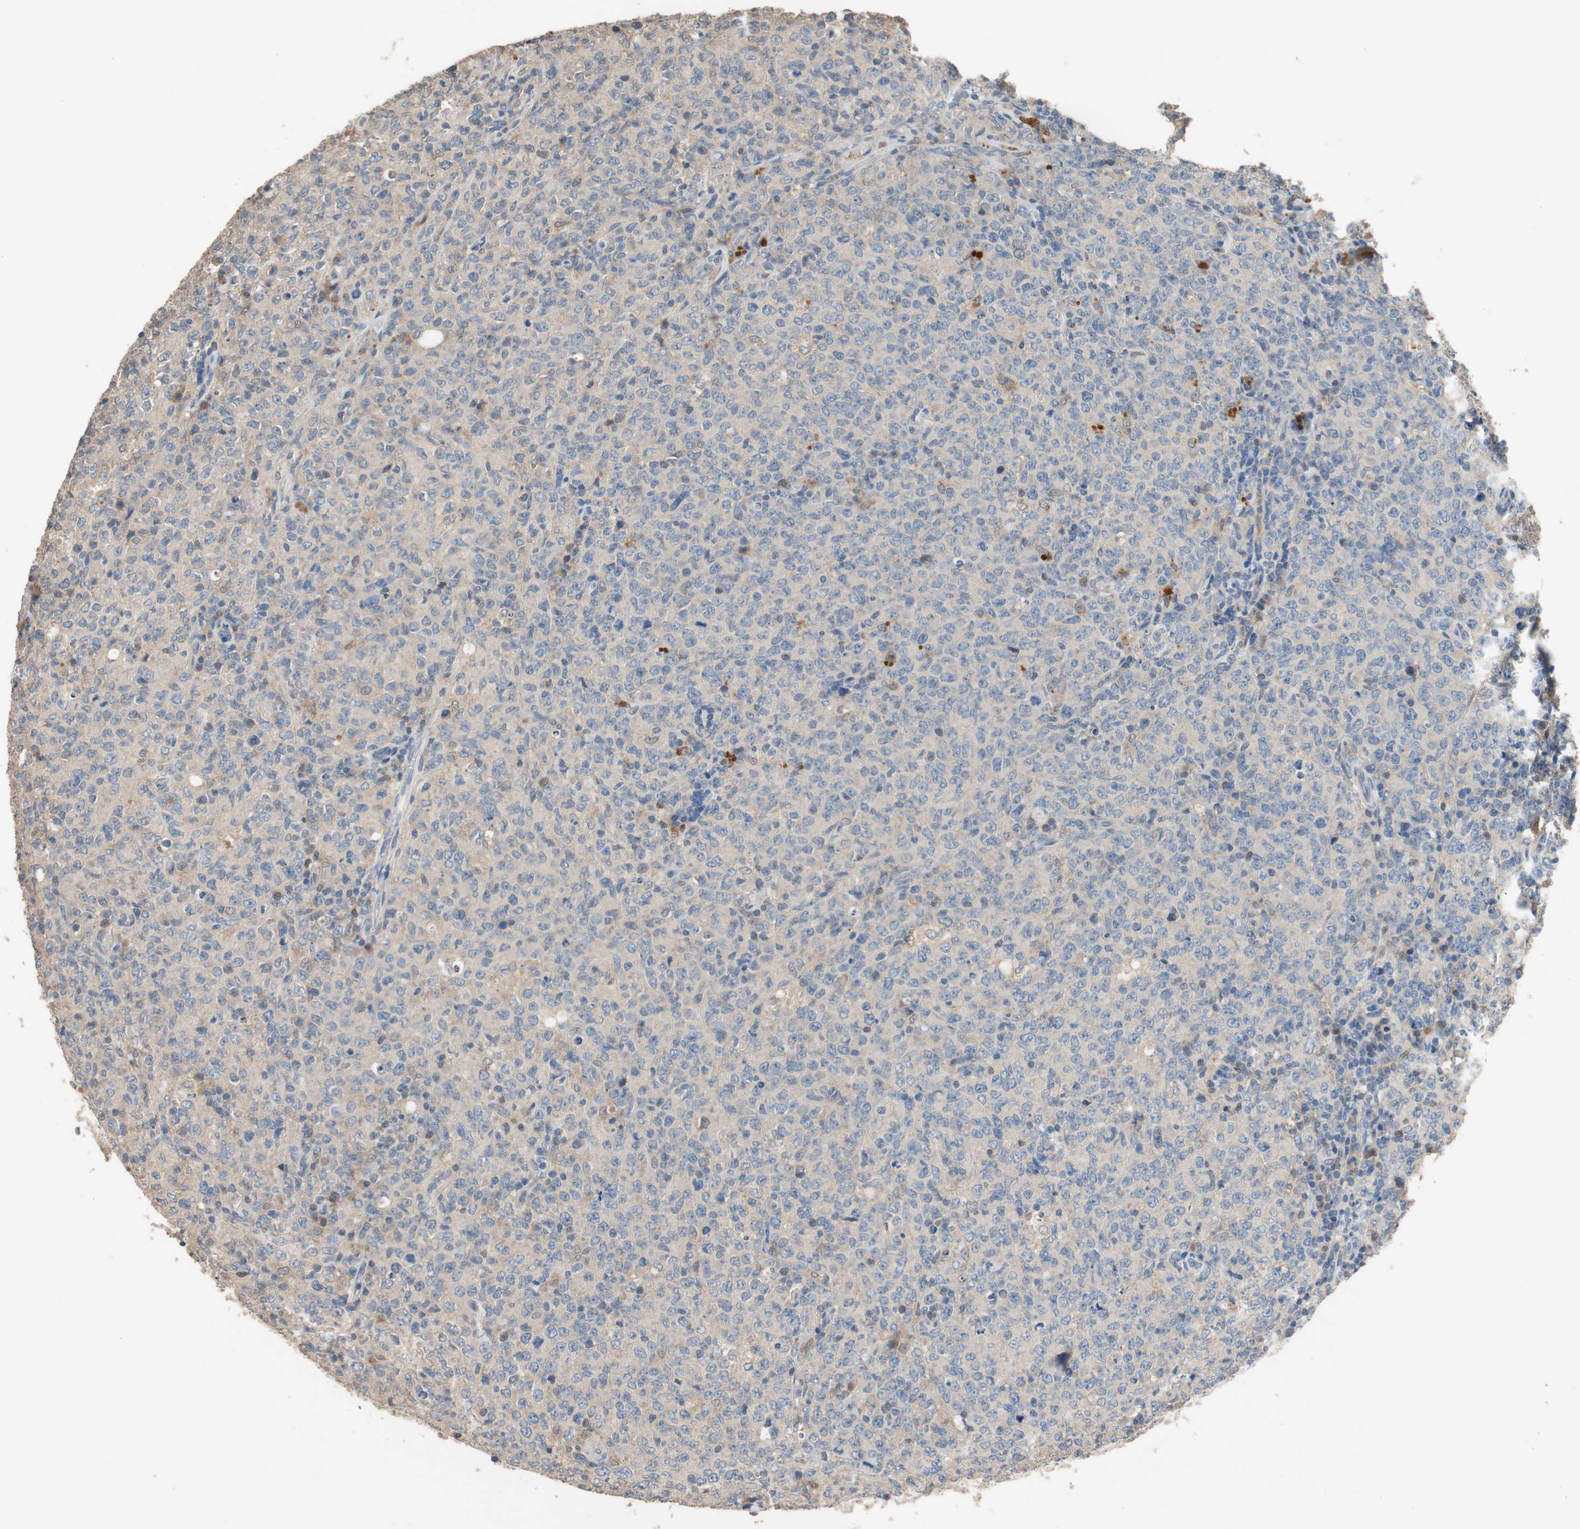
{"staining": {"intensity": "weak", "quantity": "25%-75%", "location": "cytoplasmic/membranous"}, "tissue": "lymphoma", "cell_type": "Tumor cells", "image_type": "cancer", "snomed": [{"axis": "morphology", "description": "Malignant lymphoma, non-Hodgkin's type, High grade"}, {"axis": "topography", "description": "Tonsil"}], "caption": "A brown stain shows weak cytoplasmic/membranous staining of a protein in human lymphoma tumor cells. The staining was performed using DAB (3,3'-diaminobenzidine) to visualize the protein expression in brown, while the nuclei were stained in blue with hematoxylin (Magnification: 20x).", "gene": "ADAP1", "patient": {"sex": "female", "age": 36}}